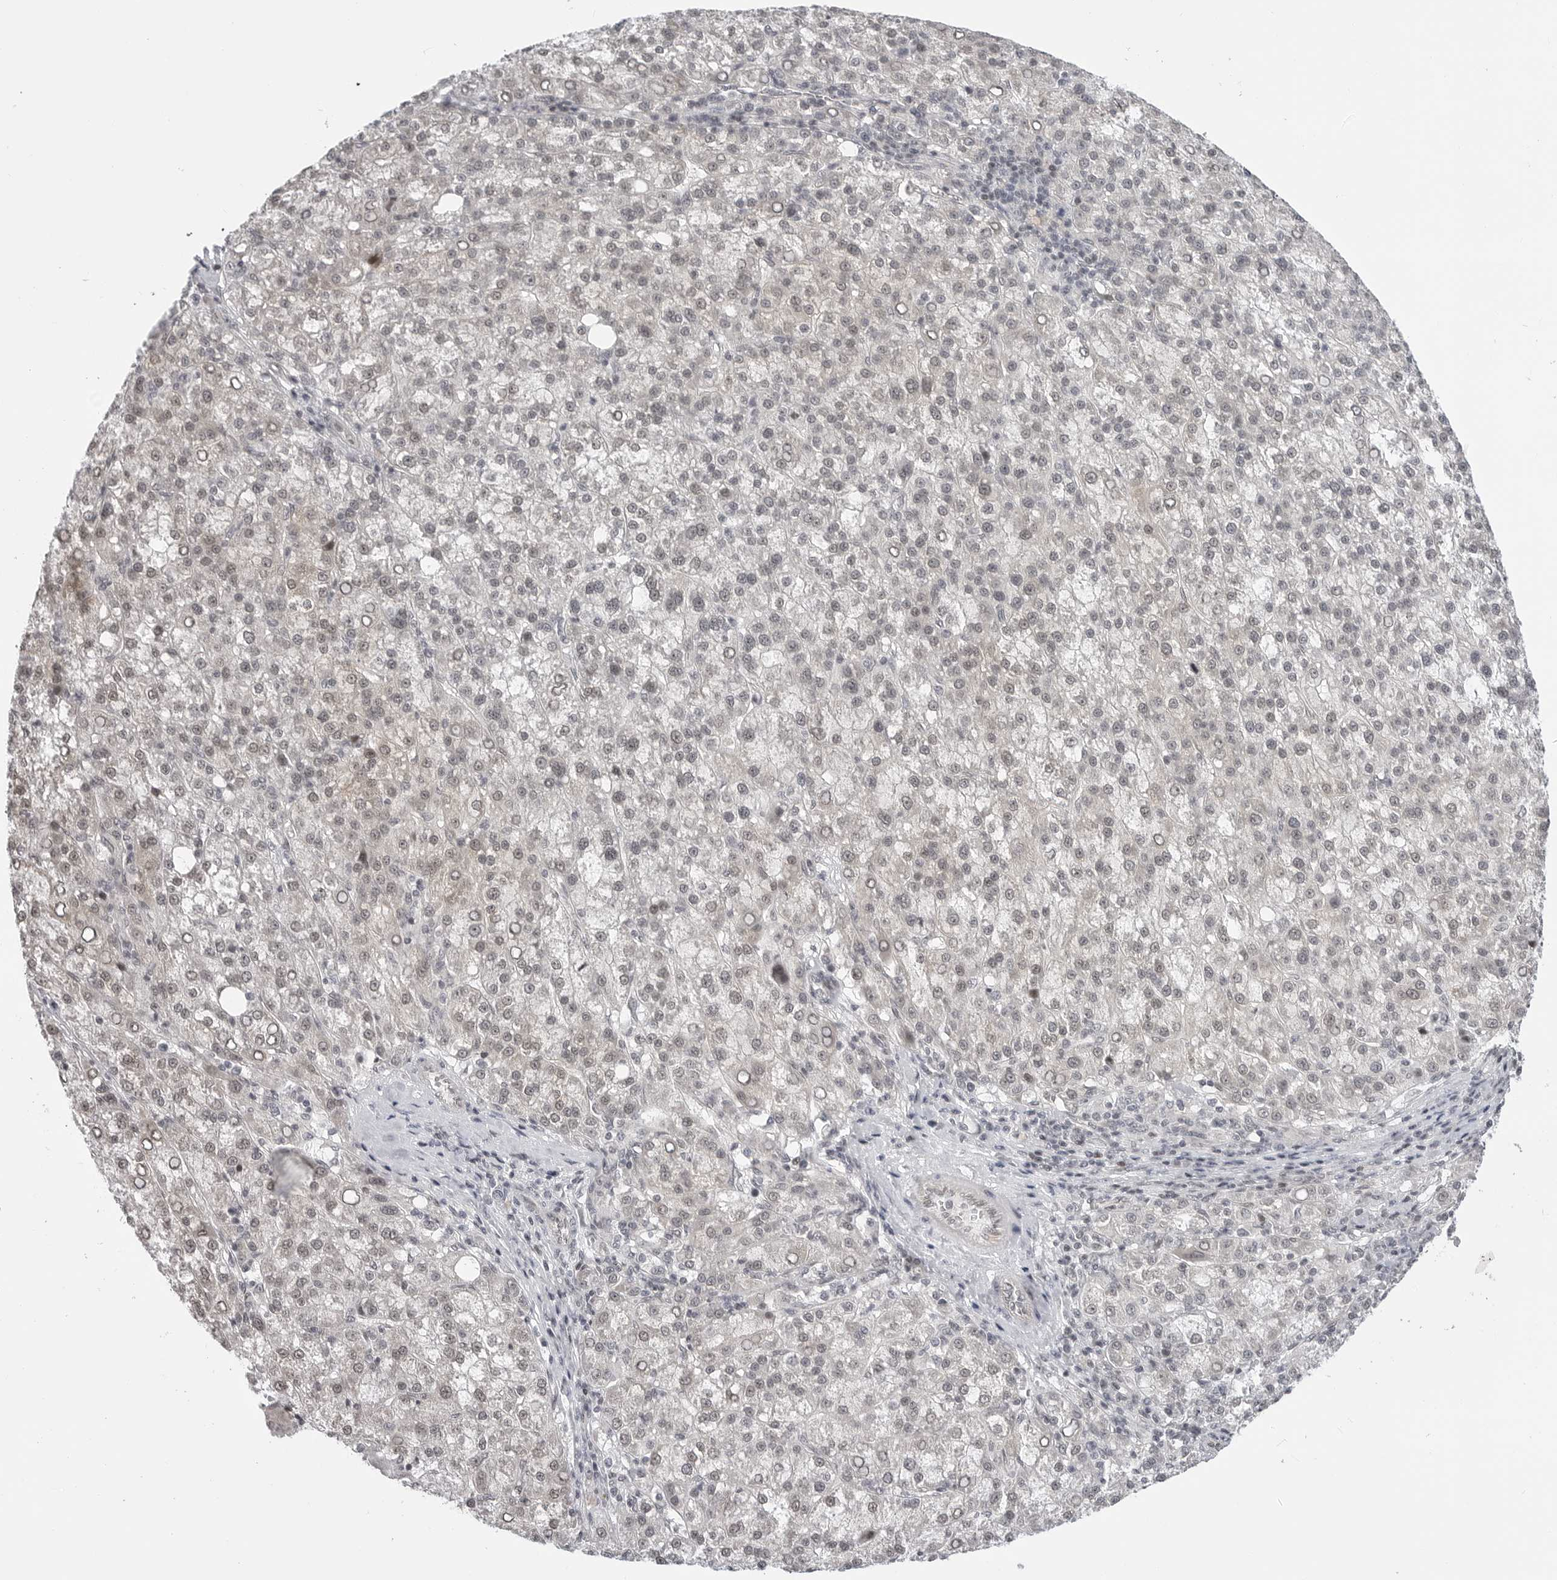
{"staining": {"intensity": "weak", "quantity": "<25%", "location": "nuclear"}, "tissue": "liver cancer", "cell_type": "Tumor cells", "image_type": "cancer", "snomed": [{"axis": "morphology", "description": "Carcinoma, Hepatocellular, NOS"}, {"axis": "topography", "description": "Liver"}], "caption": "Image shows no protein positivity in tumor cells of liver hepatocellular carcinoma tissue.", "gene": "C8orf33", "patient": {"sex": "female", "age": 58}}